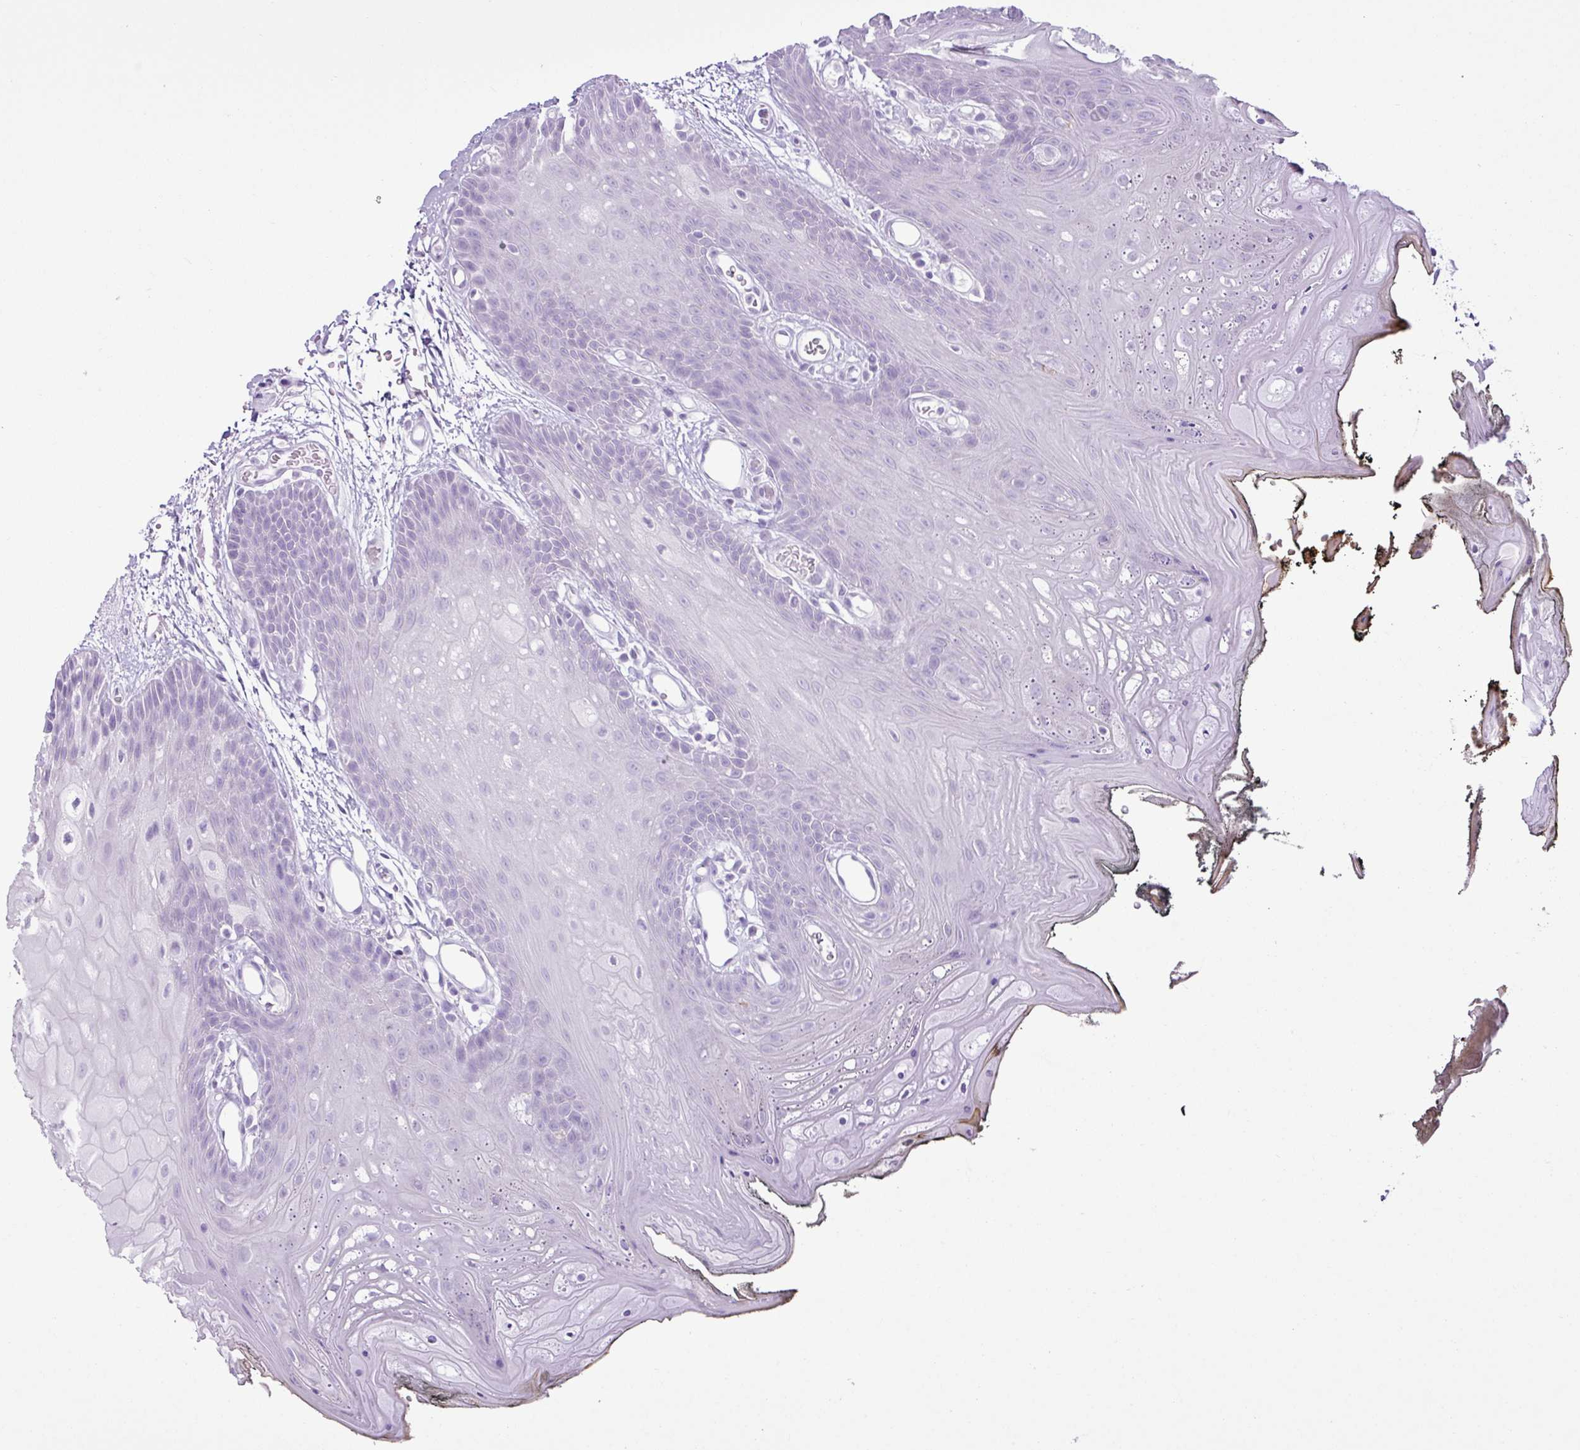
{"staining": {"intensity": "negative", "quantity": "none", "location": "none"}, "tissue": "oral mucosa", "cell_type": "Squamous epithelial cells", "image_type": "normal", "snomed": [{"axis": "morphology", "description": "Normal tissue, NOS"}, {"axis": "morphology", "description": "Squamous cell carcinoma, NOS"}, {"axis": "topography", "description": "Oral tissue"}, {"axis": "topography", "description": "Head-Neck"}], "caption": "A micrograph of human oral mucosa is negative for staining in squamous epithelial cells. (DAB (3,3'-diaminobenzidine) immunohistochemistry visualized using brightfield microscopy, high magnification).", "gene": "PGR", "patient": {"sex": "female", "age": 81}}